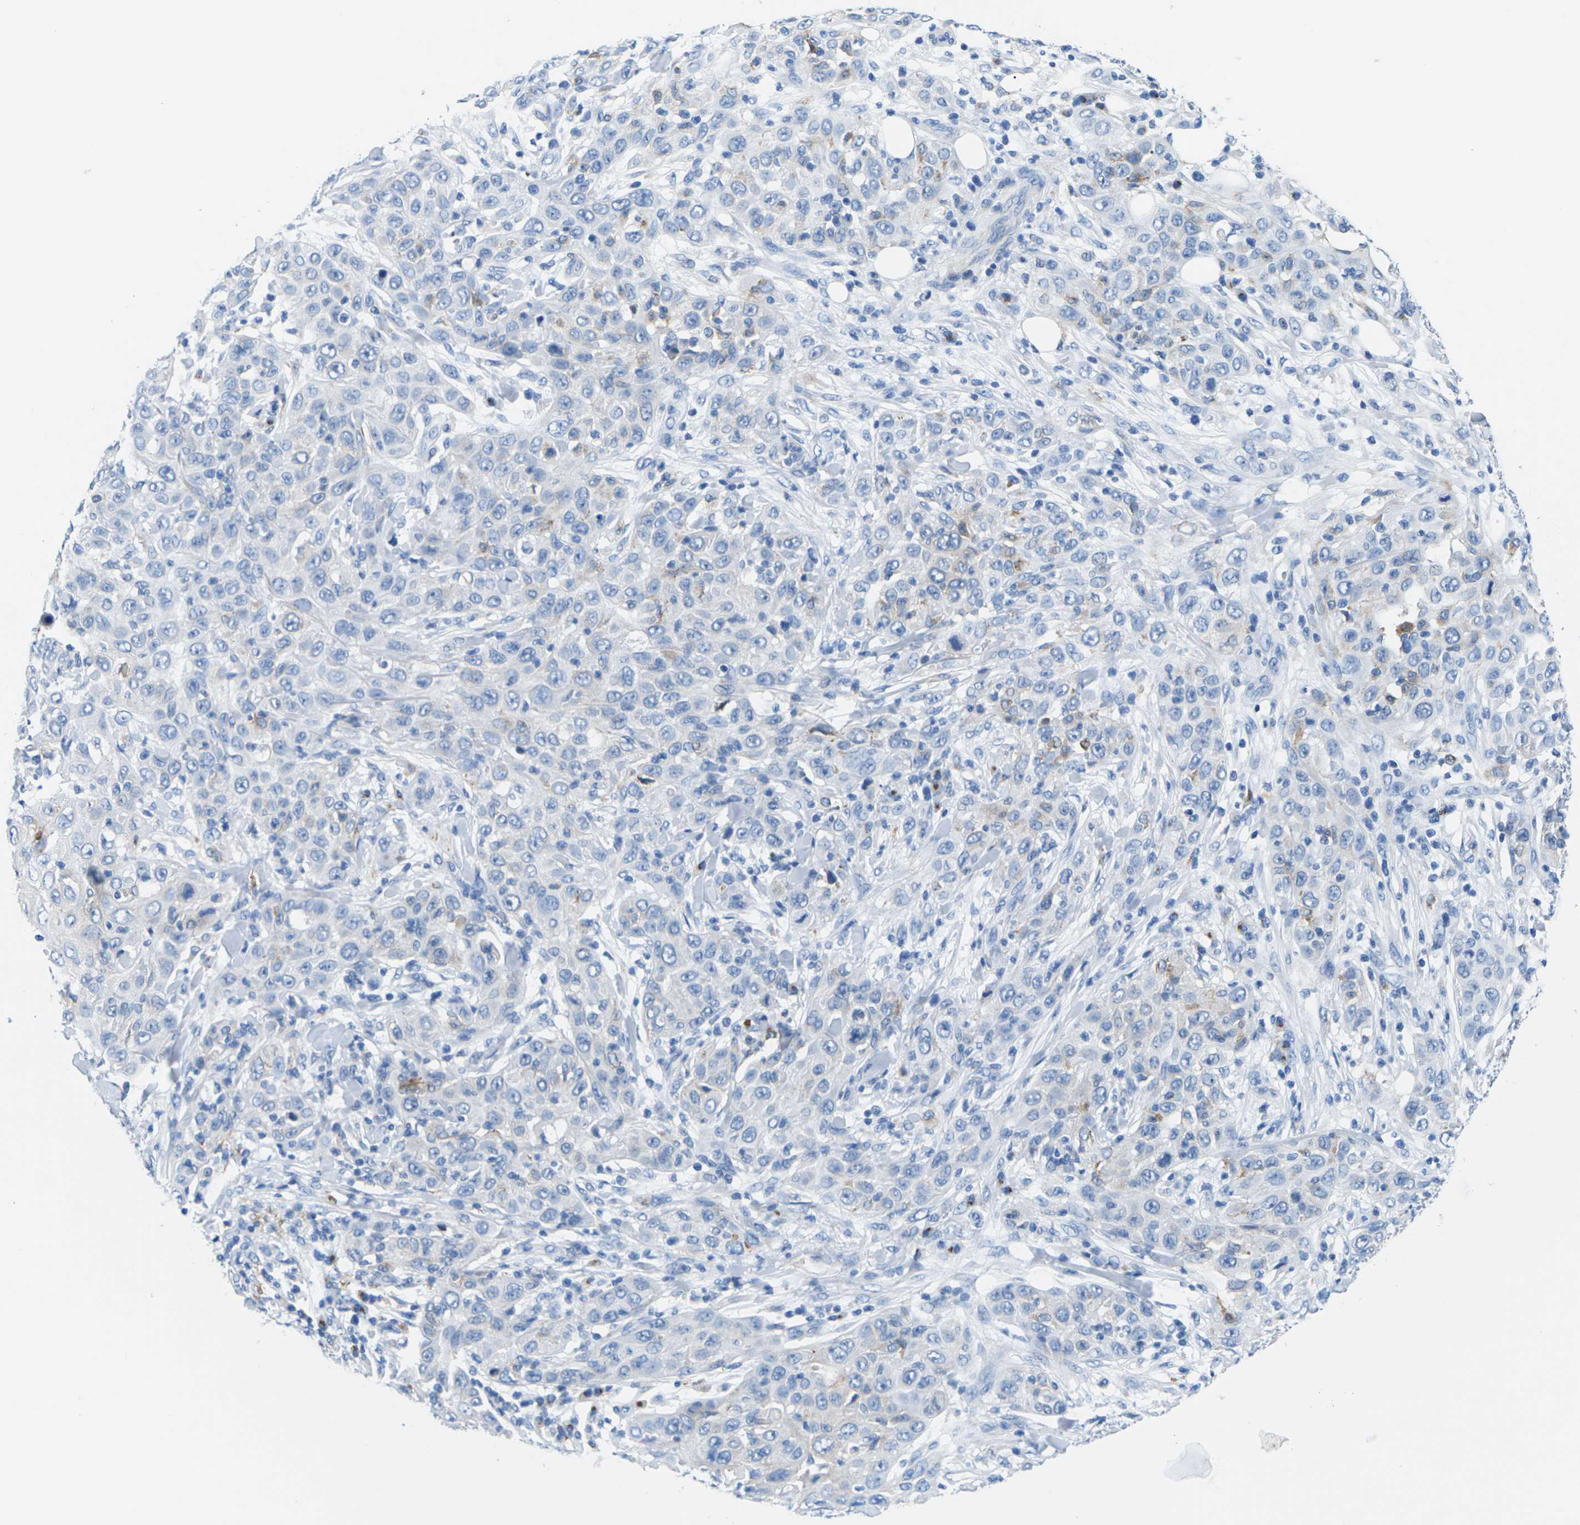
{"staining": {"intensity": "negative", "quantity": "none", "location": "none"}, "tissue": "skin cancer", "cell_type": "Tumor cells", "image_type": "cancer", "snomed": [{"axis": "morphology", "description": "Squamous cell carcinoma, NOS"}, {"axis": "topography", "description": "Skin"}], "caption": "Skin cancer (squamous cell carcinoma) stained for a protein using immunohistochemistry reveals no staining tumor cells.", "gene": "SYNGR2", "patient": {"sex": "female", "age": 88}}